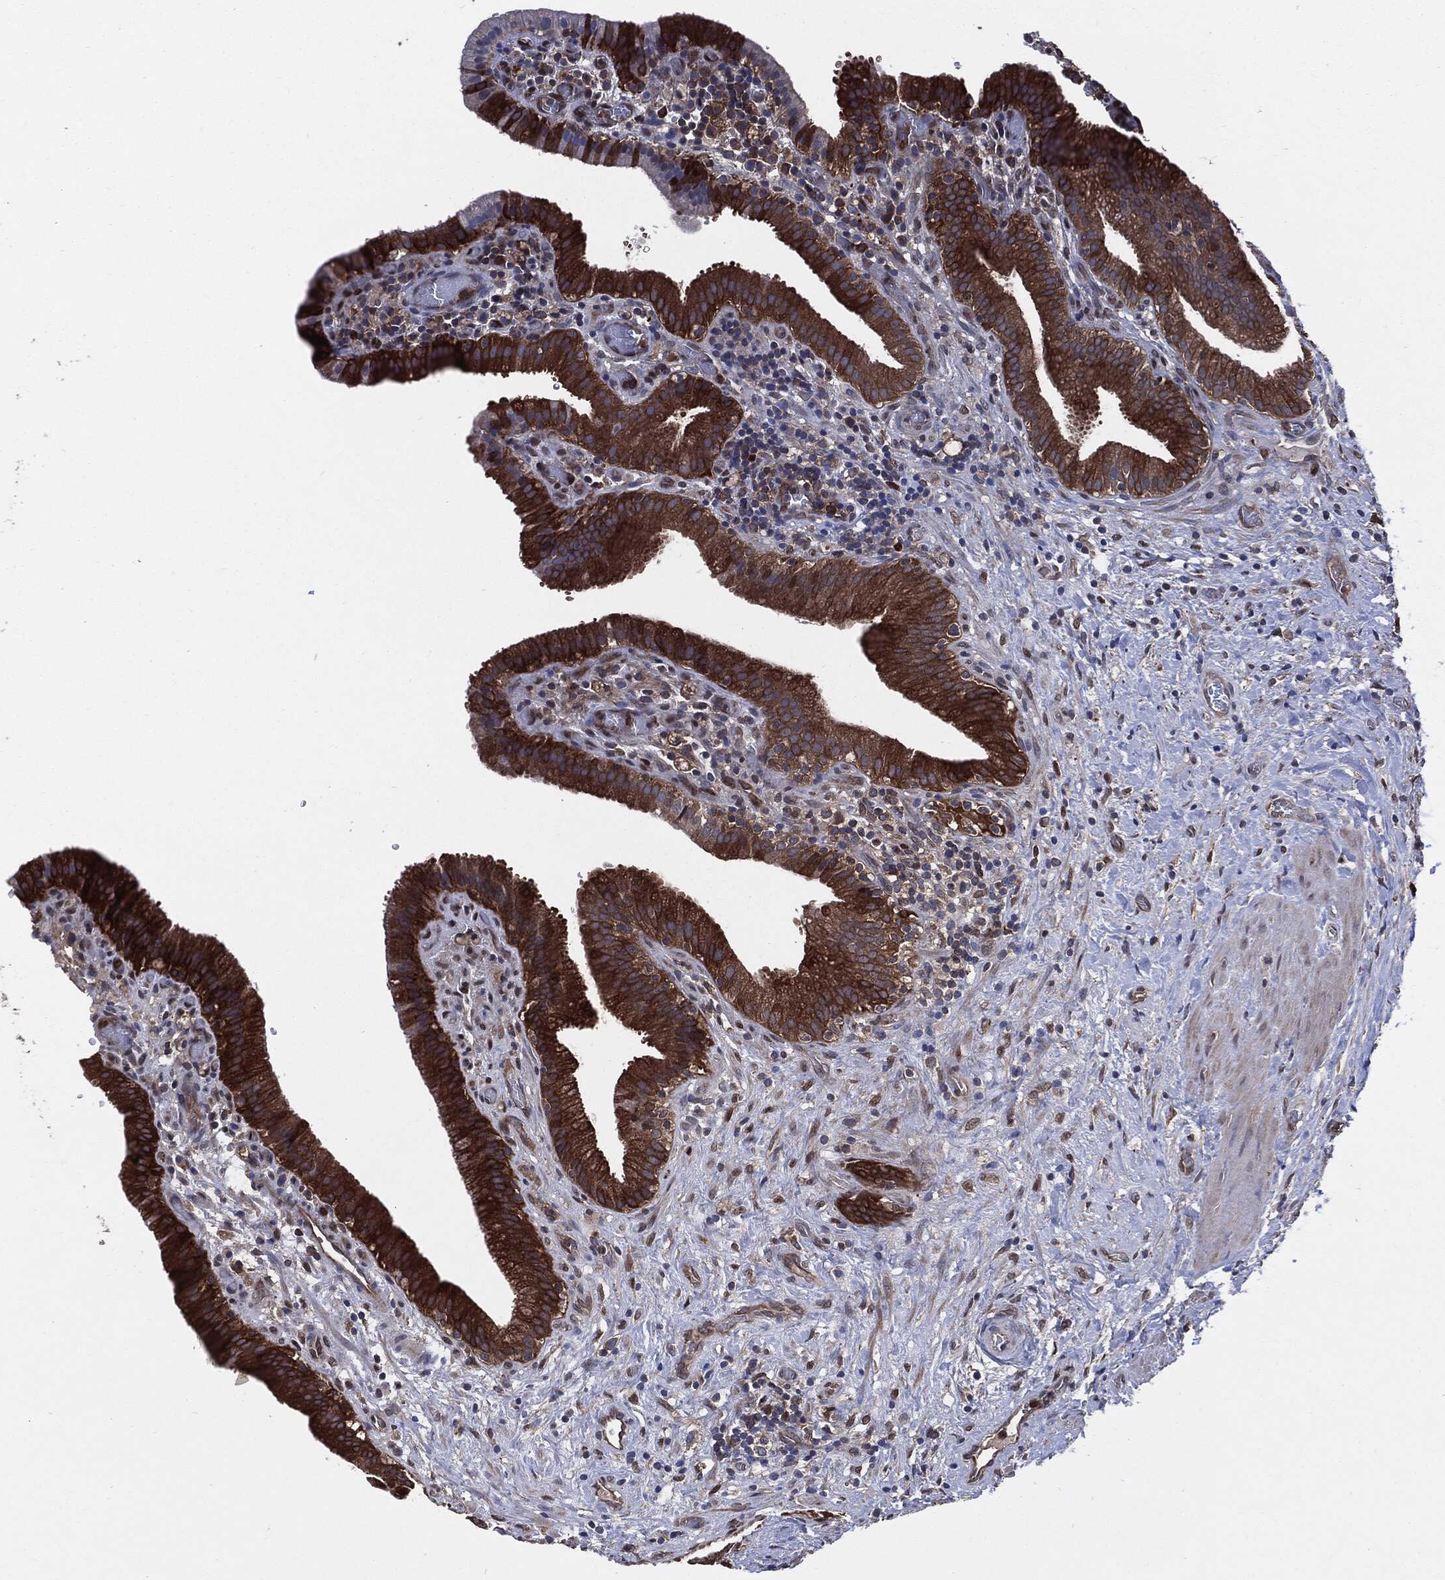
{"staining": {"intensity": "strong", "quantity": ">75%", "location": "cytoplasmic/membranous"}, "tissue": "gallbladder", "cell_type": "Glandular cells", "image_type": "normal", "snomed": [{"axis": "morphology", "description": "Normal tissue, NOS"}, {"axis": "topography", "description": "Gallbladder"}], "caption": "Immunohistochemical staining of benign gallbladder displays >75% levels of strong cytoplasmic/membranous protein staining in about >75% of glandular cells. Immunohistochemistry (ihc) stains the protein of interest in brown and the nuclei are stained blue.", "gene": "XPNPEP1", "patient": {"sex": "male", "age": 62}}